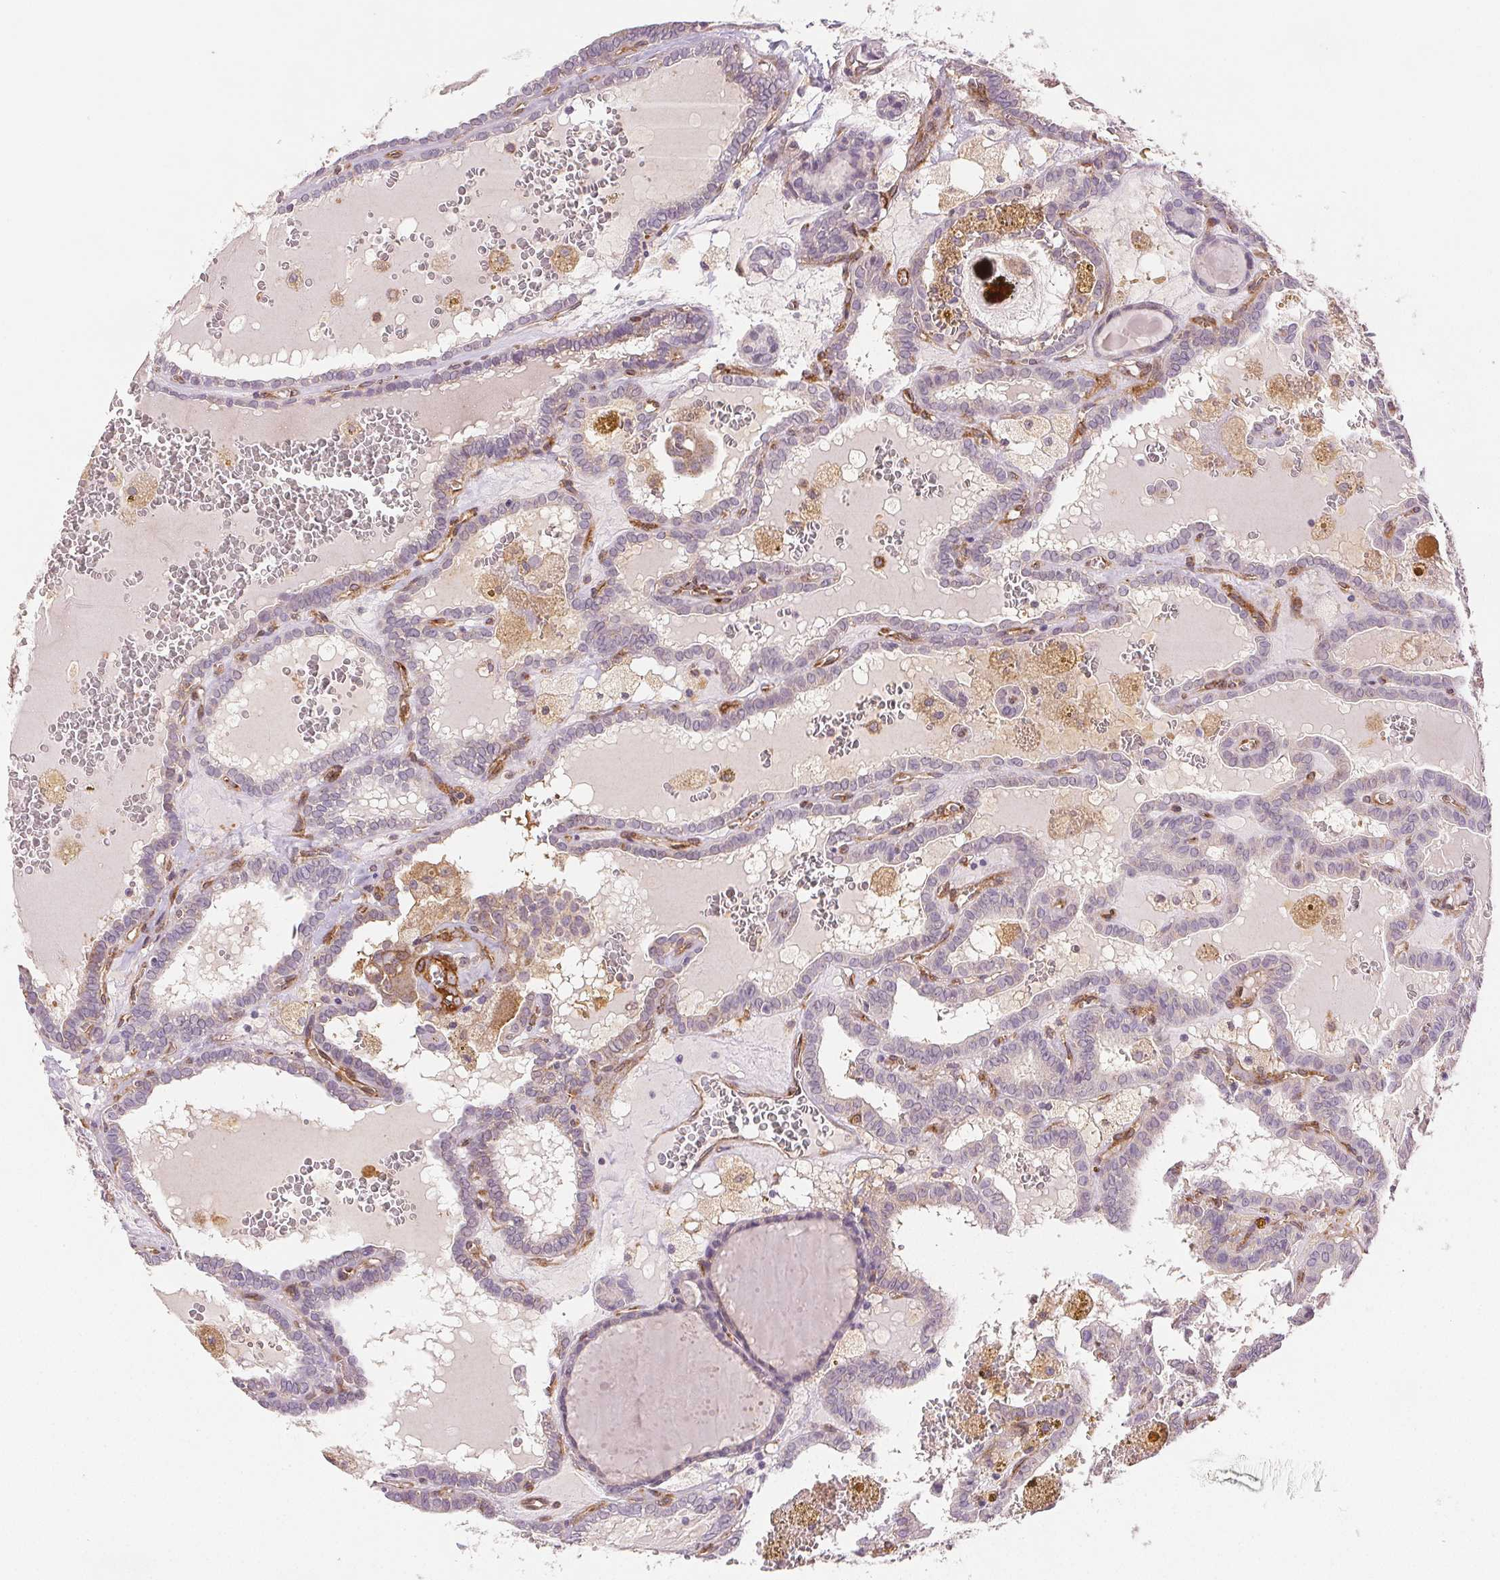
{"staining": {"intensity": "negative", "quantity": "none", "location": "none"}, "tissue": "thyroid cancer", "cell_type": "Tumor cells", "image_type": "cancer", "snomed": [{"axis": "morphology", "description": "Papillary adenocarcinoma, NOS"}, {"axis": "topography", "description": "Thyroid gland"}], "caption": "An image of thyroid papillary adenocarcinoma stained for a protein demonstrates no brown staining in tumor cells. (DAB (3,3'-diaminobenzidine) immunohistochemistry, high magnification).", "gene": "DIAPH2", "patient": {"sex": "female", "age": 39}}